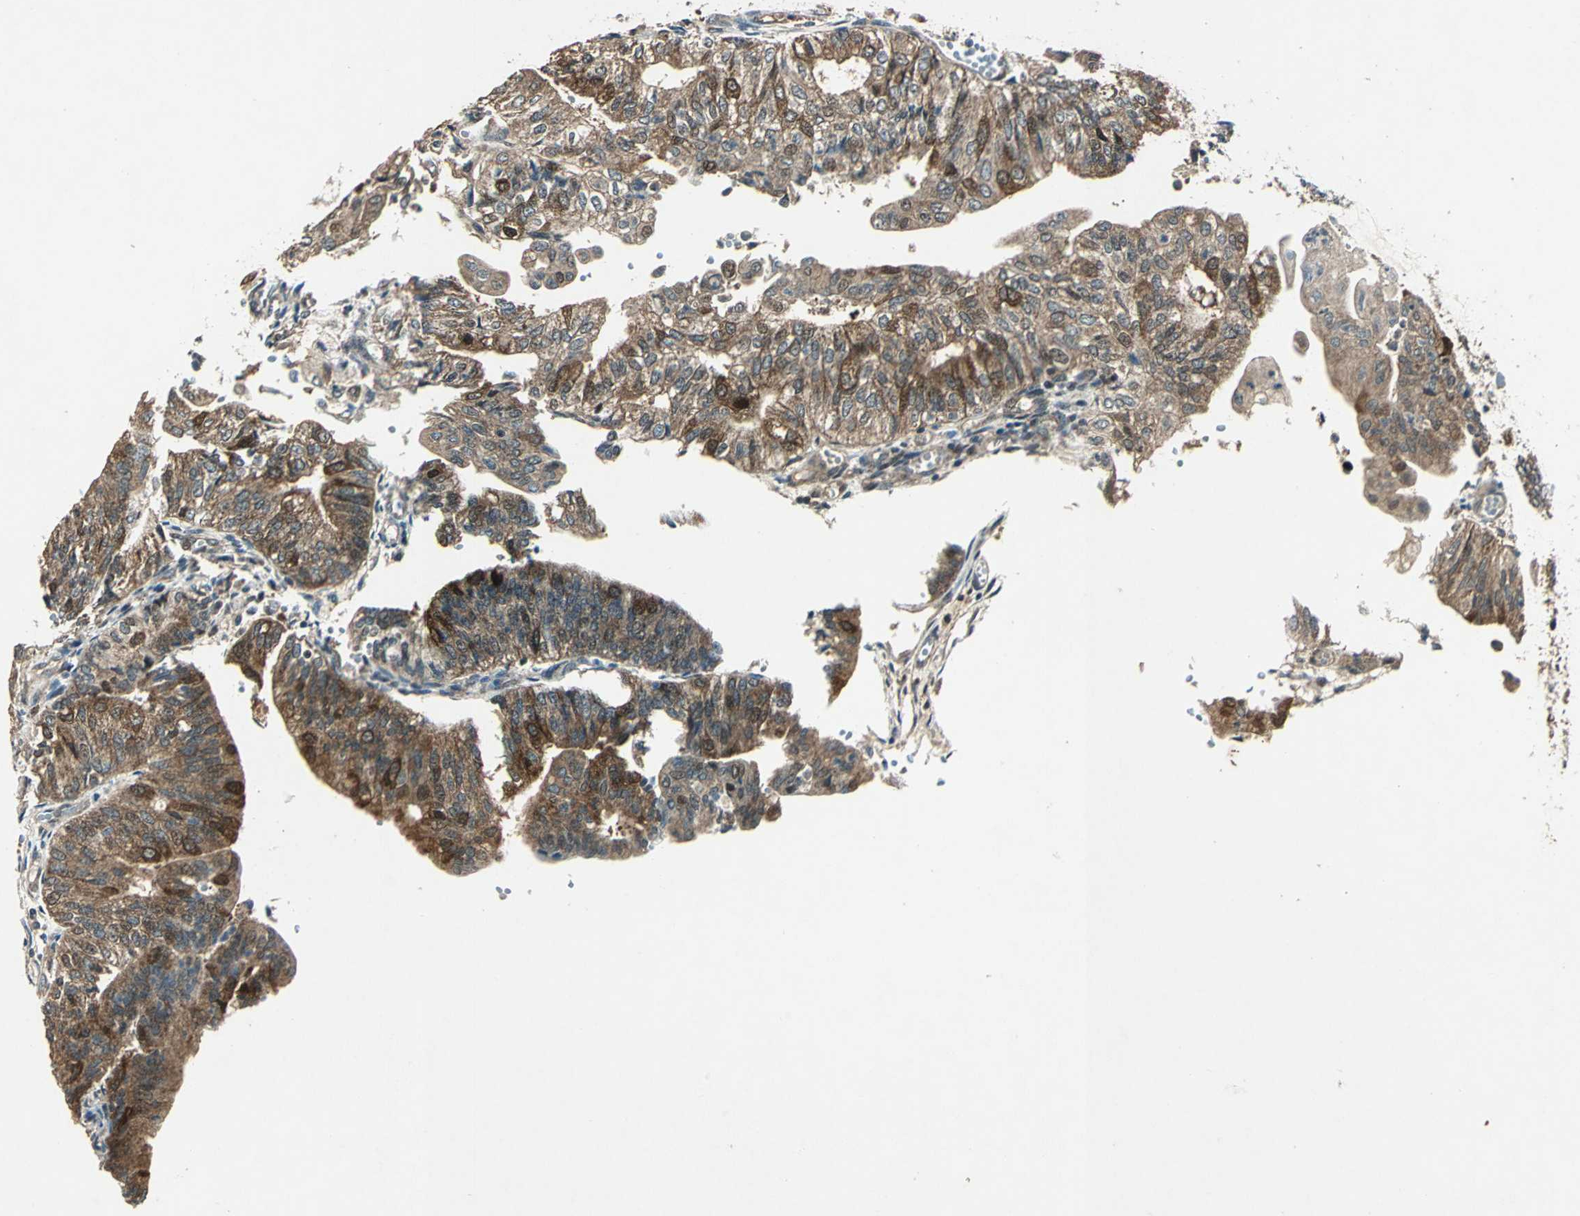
{"staining": {"intensity": "moderate", "quantity": ">75%", "location": "cytoplasmic/membranous"}, "tissue": "endometrial cancer", "cell_type": "Tumor cells", "image_type": "cancer", "snomed": [{"axis": "morphology", "description": "Adenocarcinoma, NOS"}, {"axis": "topography", "description": "Endometrium"}], "caption": "Protein staining of endometrial adenocarcinoma tissue reveals moderate cytoplasmic/membranous expression in about >75% of tumor cells. Ihc stains the protein in brown and the nuclei are stained blue.", "gene": "AHSA1", "patient": {"sex": "female", "age": 59}}